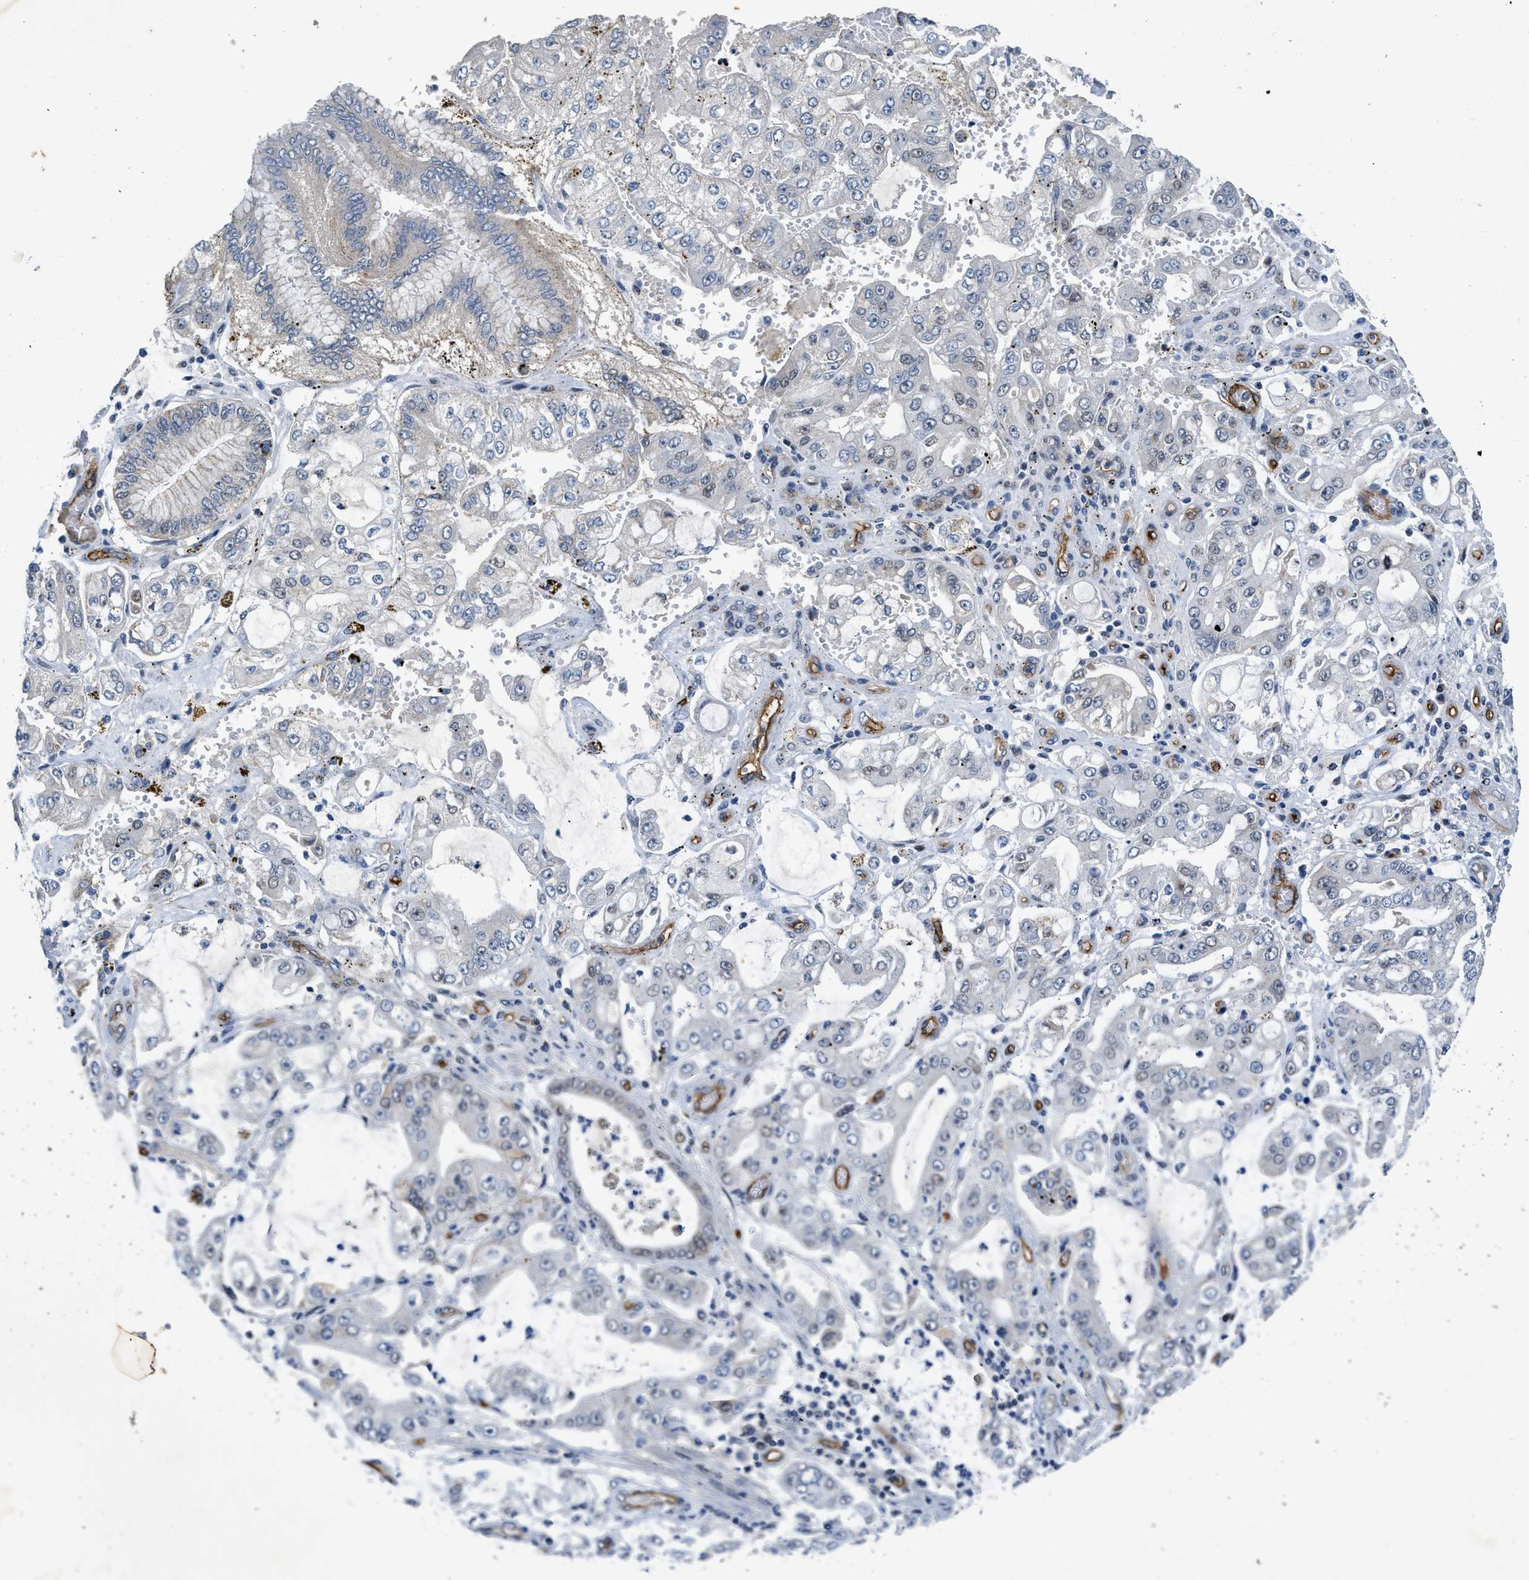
{"staining": {"intensity": "negative", "quantity": "none", "location": "none"}, "tissue": "stomach cancer", "cell_type": "Tumor cells", "image_type": "cancer", "snomed": [{"axis": "morphology", "description": "Adenocarcinoma, NOS"}, {"axis": "topography", "description": "Stomach"}], "caption": "The image shows no significant staining in tumor cells of stomach cancer.", "gene": "SLCO2A1", "patient": {"sex": "male", "age": 76}}